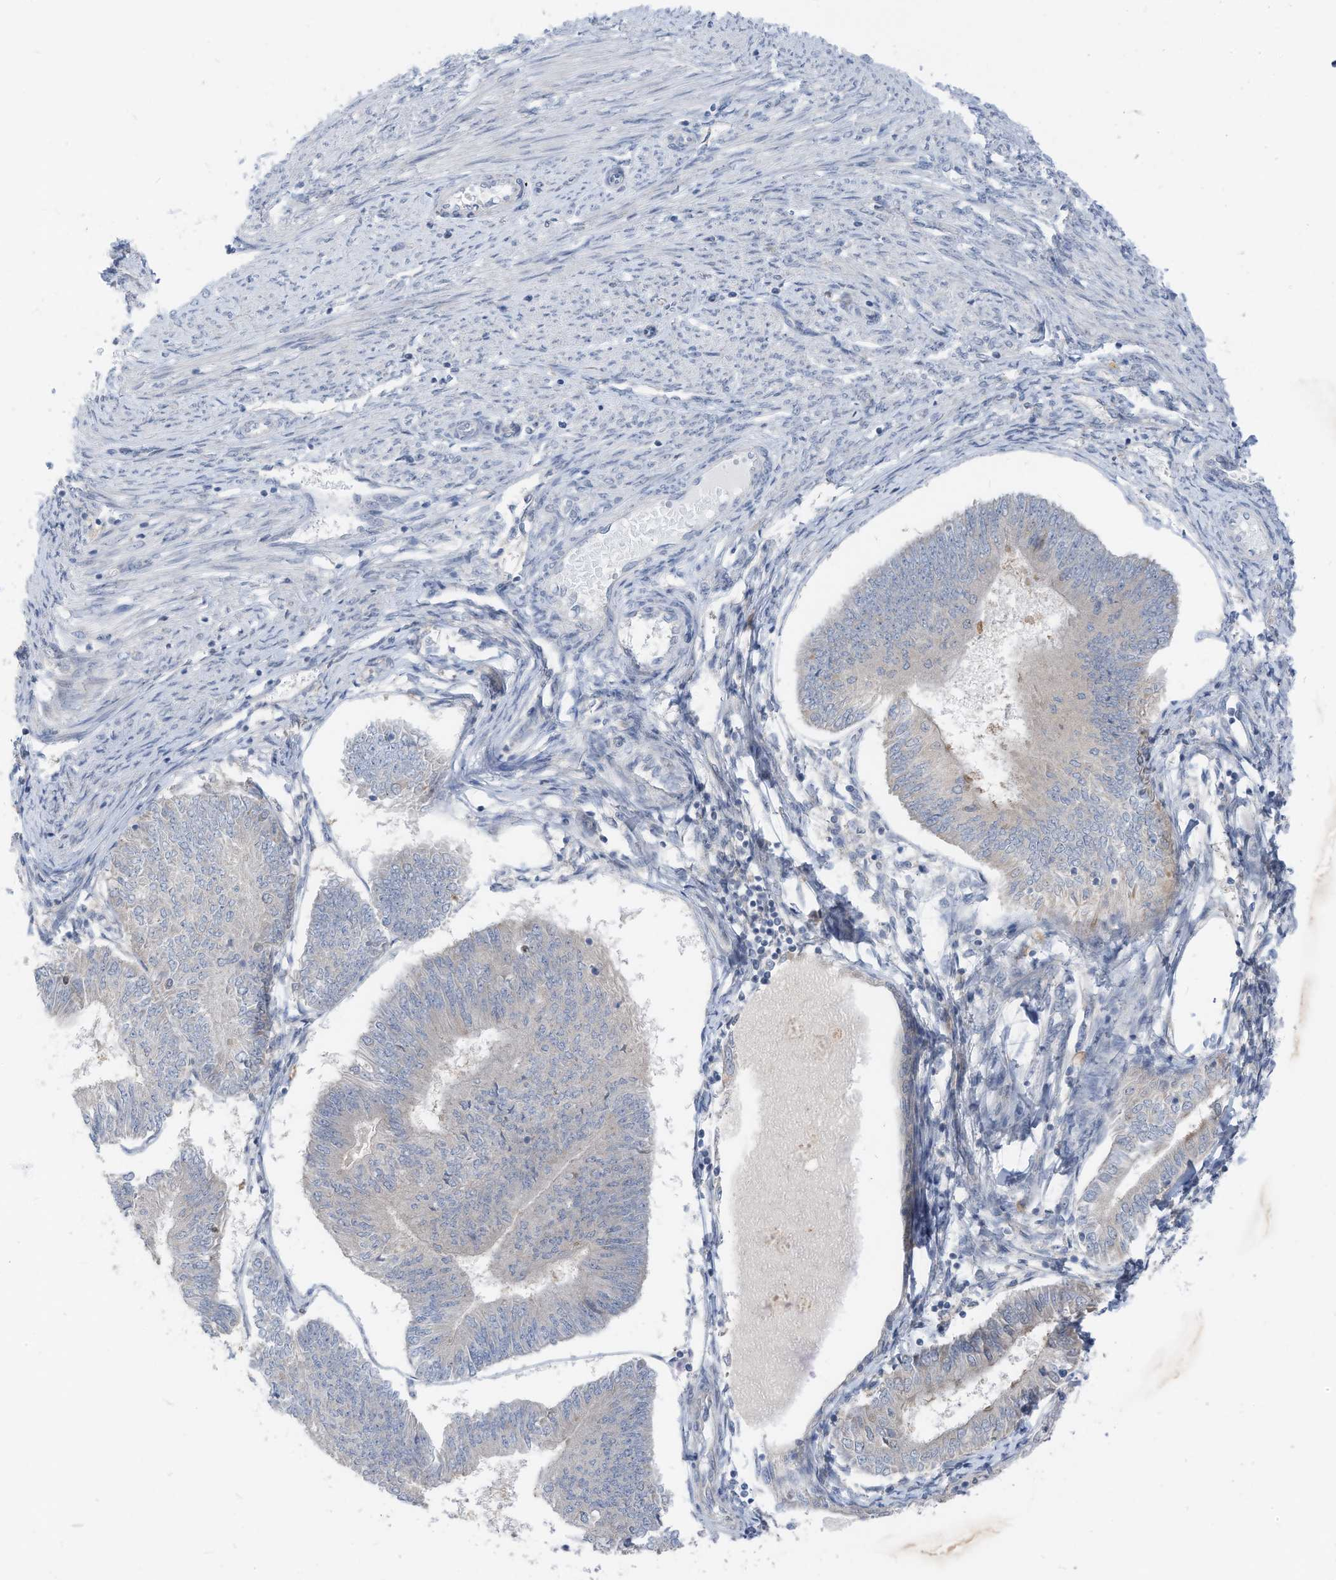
{"staining": {"intensity": "negative", "quantity": "none", "location": "none"}, "tissue": "endometrial cancer", "cell_type": "Tumor cells", "image_type": "cancer", "snomed": [{"axis": "morphology", "description": "Adenocarcinoma, NOS"}, {"axis": "topography", "description": "Endometrium"}], "caption": "Tumor cells are negative for protein expression in human endometrial adenocarcinoma.", "gene": "LDAH", "patient": {"sex": "female", "age": 58}}